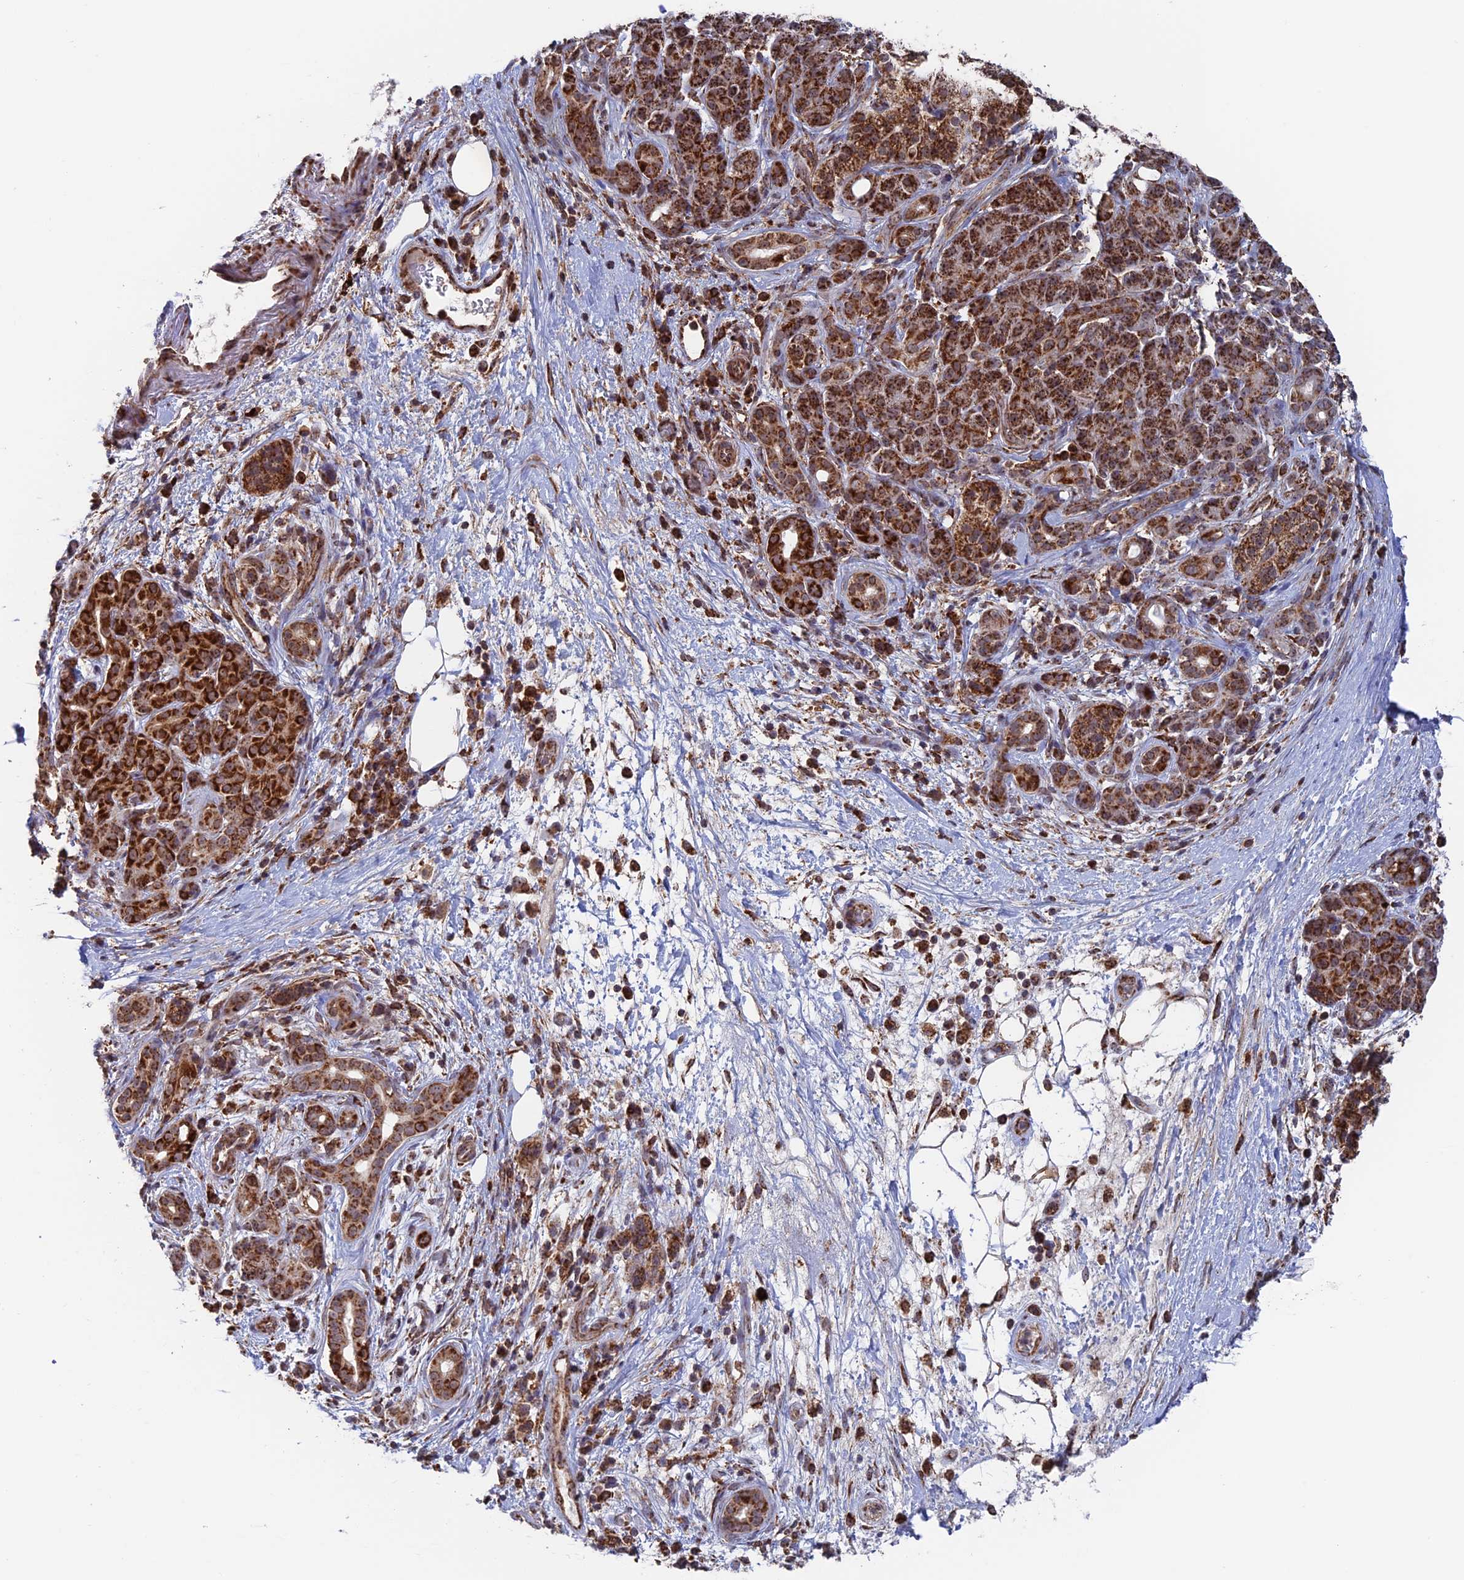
{"staining": {"intensity": "strong", "quantity": ">75%", "location": "cytoplasmic/membranous"}, "tissue": "pancreatic cancer", "cell_type": "Tumor cells", "image_type": "cancer", "snomed": [{"axis": "morphology", "description": "Adenocarcinoma, NOS"}, {"axis": "topography", "description": "Pancreas"}], "caption": "The histopathology image shows staining of pancreatic cancer (adenocarcinoma), revealing strong cytoplasmic/membranous protein expression (brown color) within tumor cells. Using DAB (3,3'-diaminobenzidine) (brown) and hematoxylin (blue) stains, captured at high magnification using brightfield microscopy.", "gene": "DTYMK", "patient": {"sex": "male", "age": 78}}